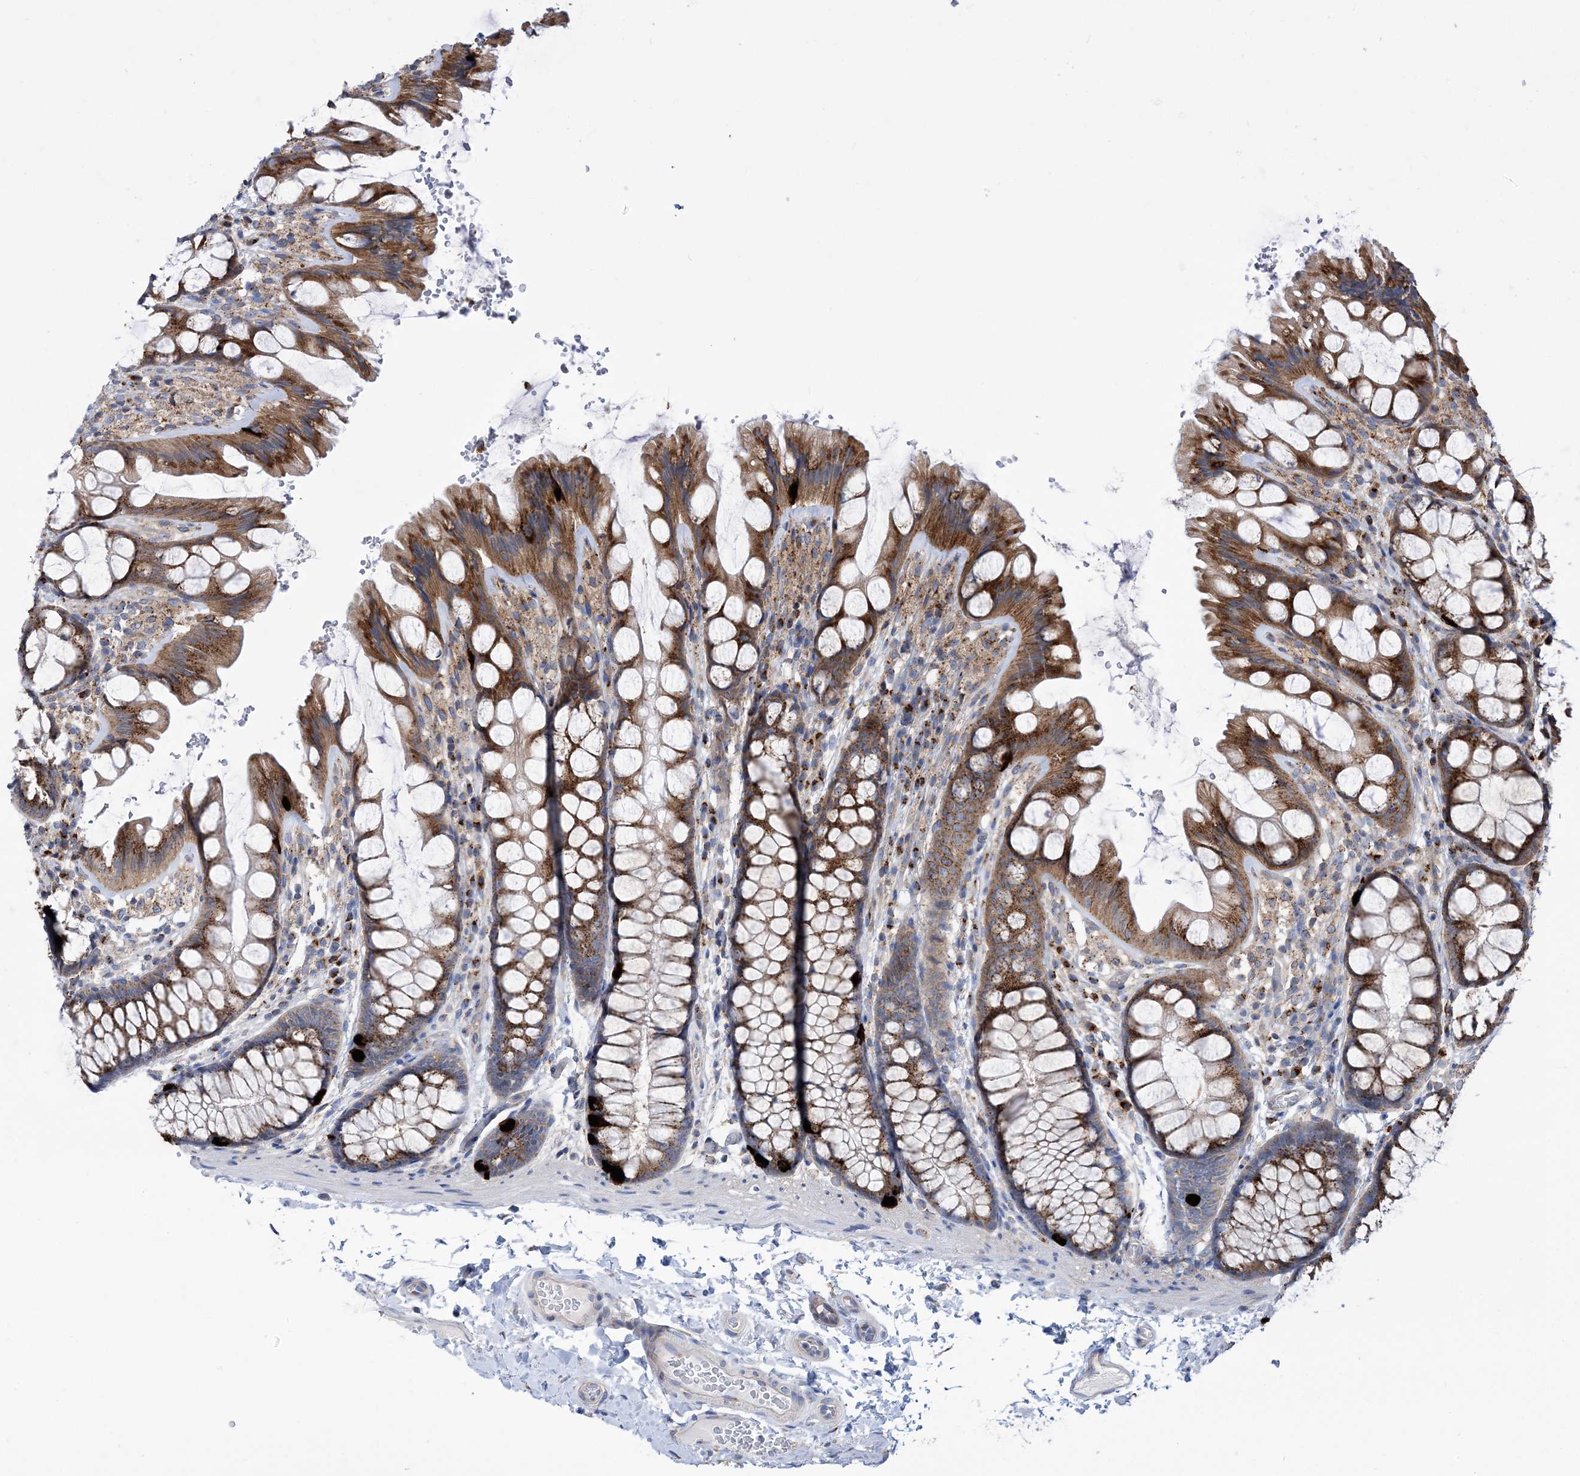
{"staining": {"intensity": "weak", "quantity": ">75%", "location": "cytoplasmic/membranous"}, "tissue": "colon", "cell_type": "Endothelial cells", "image_type": "normal", "snomed": [{"axis": "morphology", "description": "Normal tissue, NOS"}, {"axis": "topography", "description": "Colon"}], "caption": "Protein expression analysis of benign human colon reveals weak cytoplasmic/membranous positivity in approximately >75% of endothelial cells.", "gene": "COPB2", "patient": {"sex": "male", "age": 47}}